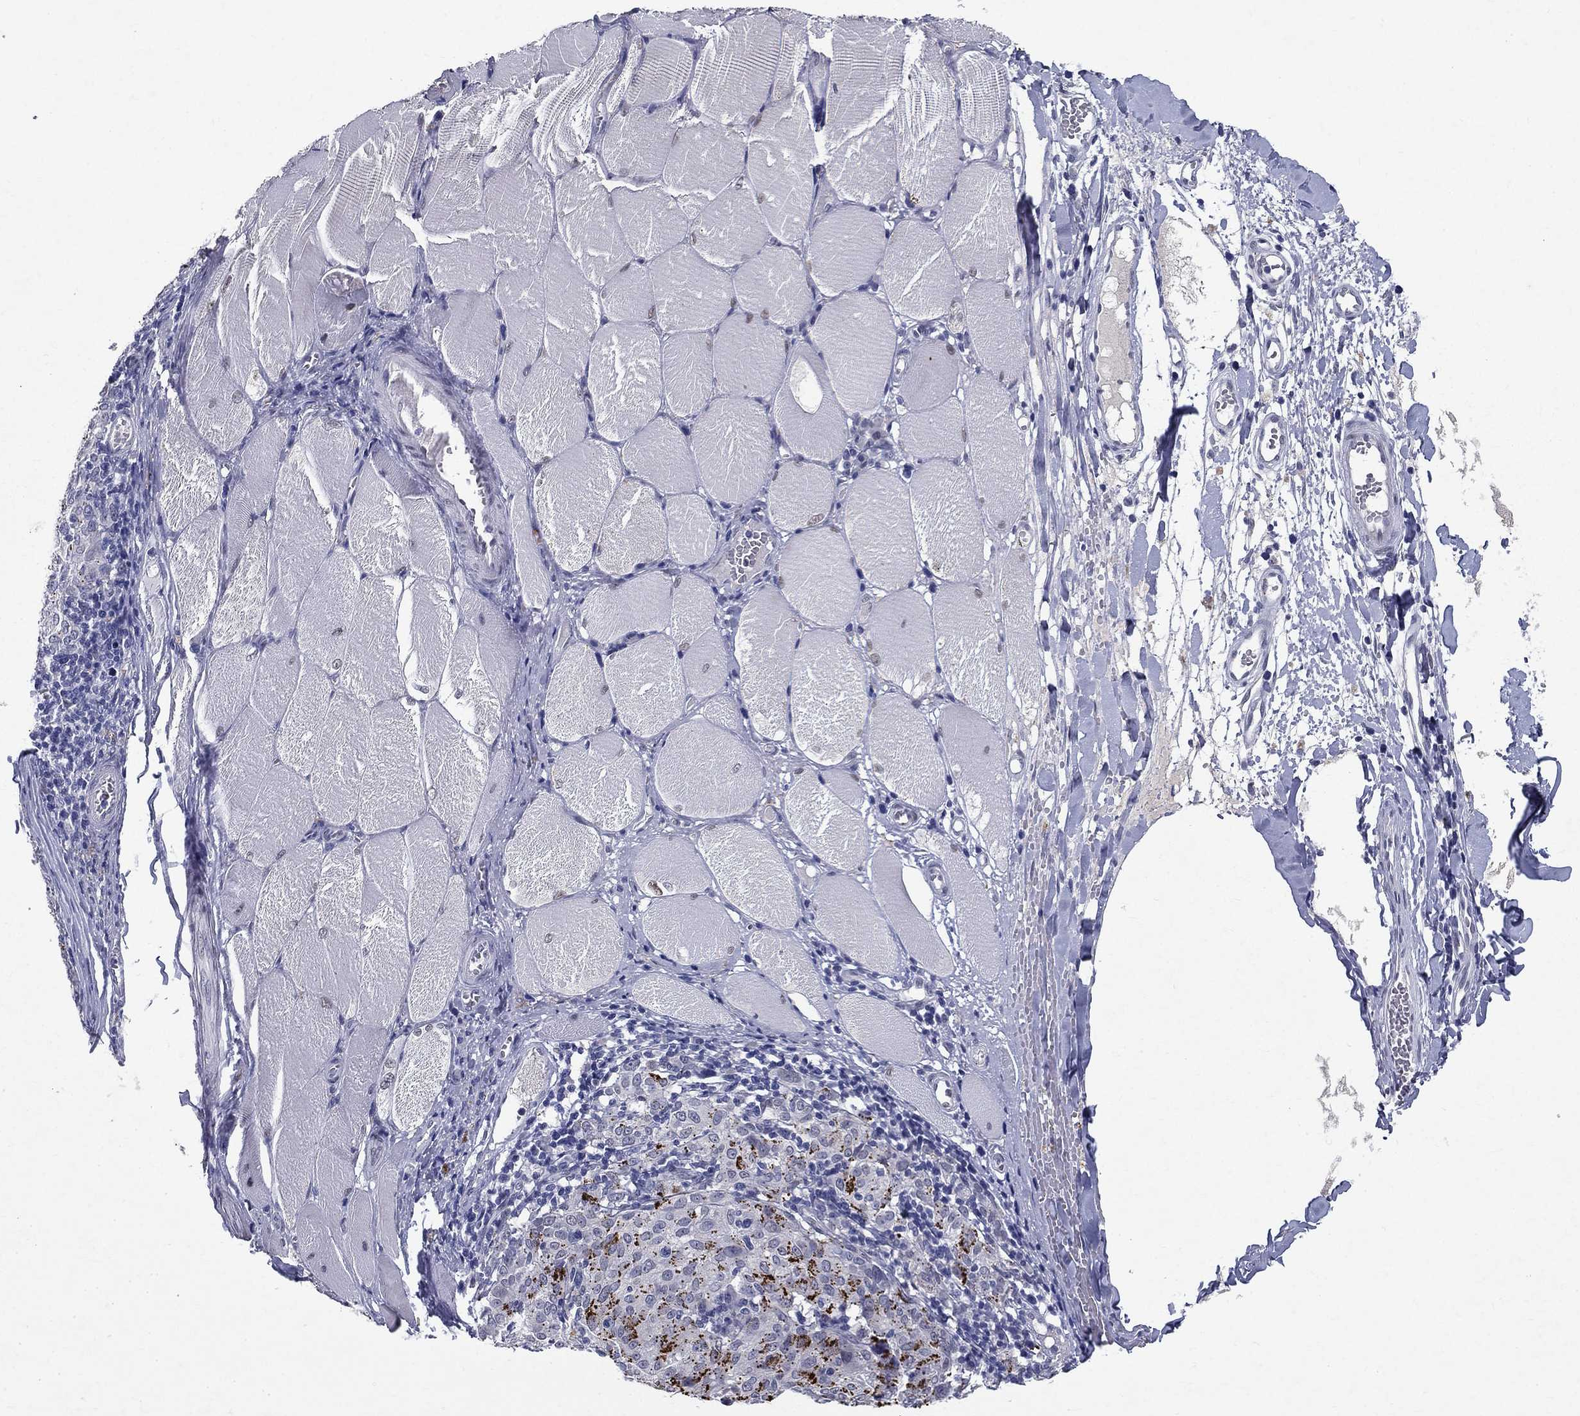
{"staining": {"intensity": "negative", "quantity": "none", "location": "none"}, "tissue": "melanoma", "cell_type": "Tumor cells", "image_type": "cancer", "snomed": [{"axis": "morphology", "description": "Malignant melanoma, NOS"}, {"axis": "topography", "description": "Skin"}], "caption": "Micrograph shows no protein positivity in tumor cells of malignant melanoma tissue.", "gene": "RBFOX1", "patient": {"sex": "female", "age": 72}}